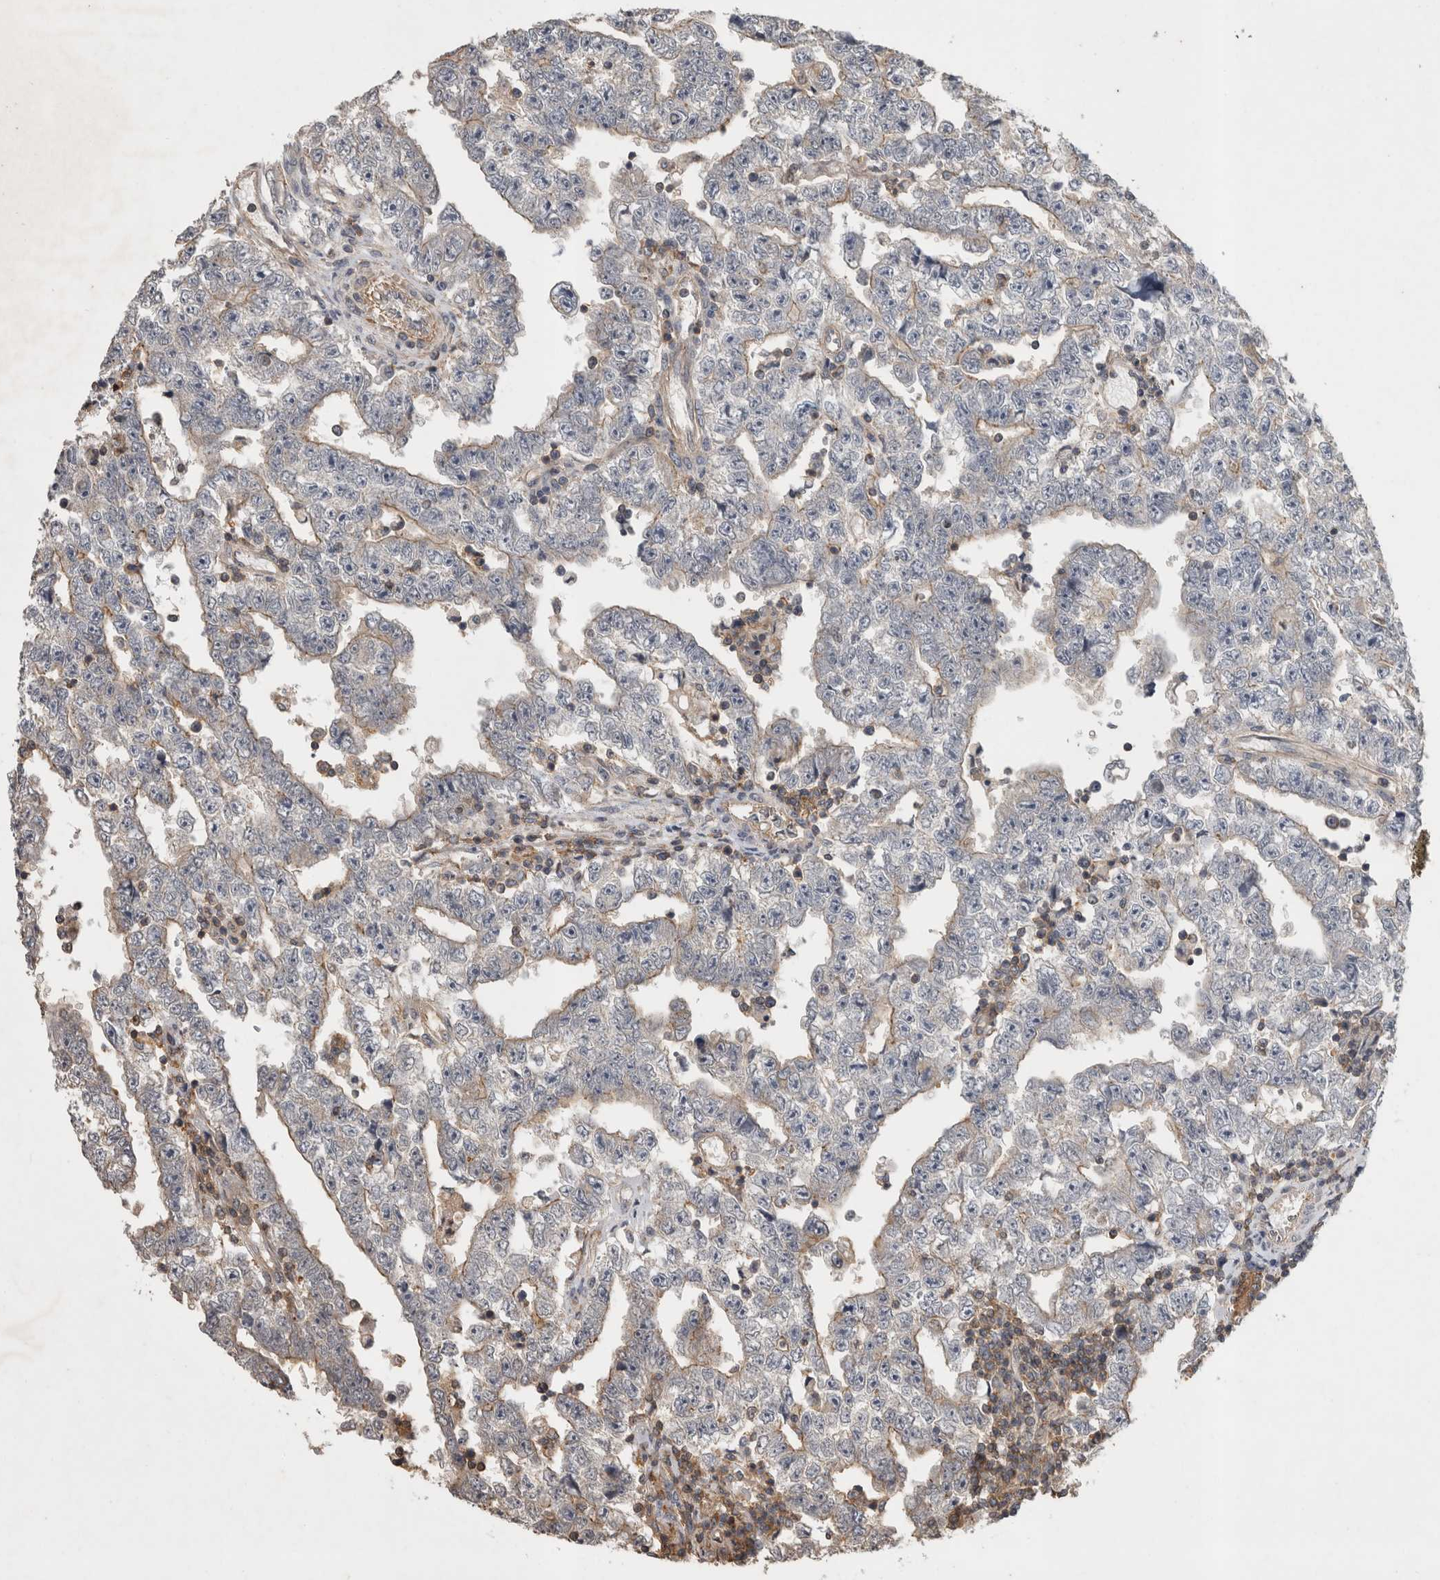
{"staining": {"intensity": "weak", "quantity": "25%-75%", "location": "cytoplasmic/membranous"}, "tissue": "testis cancer", "cell_type": "Tumor cells", "image_type": "cancer", "snomed": [{"axis": "morphology", "description": "Carcinoma, Embryonal, NOS"}, {"axis": "topography", "description": "Testis"}], "caption": "This is an image of immunohistochemistry (IHC) staining of embryonal carcinoma (testis), which shows weak positivity in the cytoplasmic/membranous of tumor cells.", "gene": "SPATA48", "patient": {"sex": "male", "age": 25}}